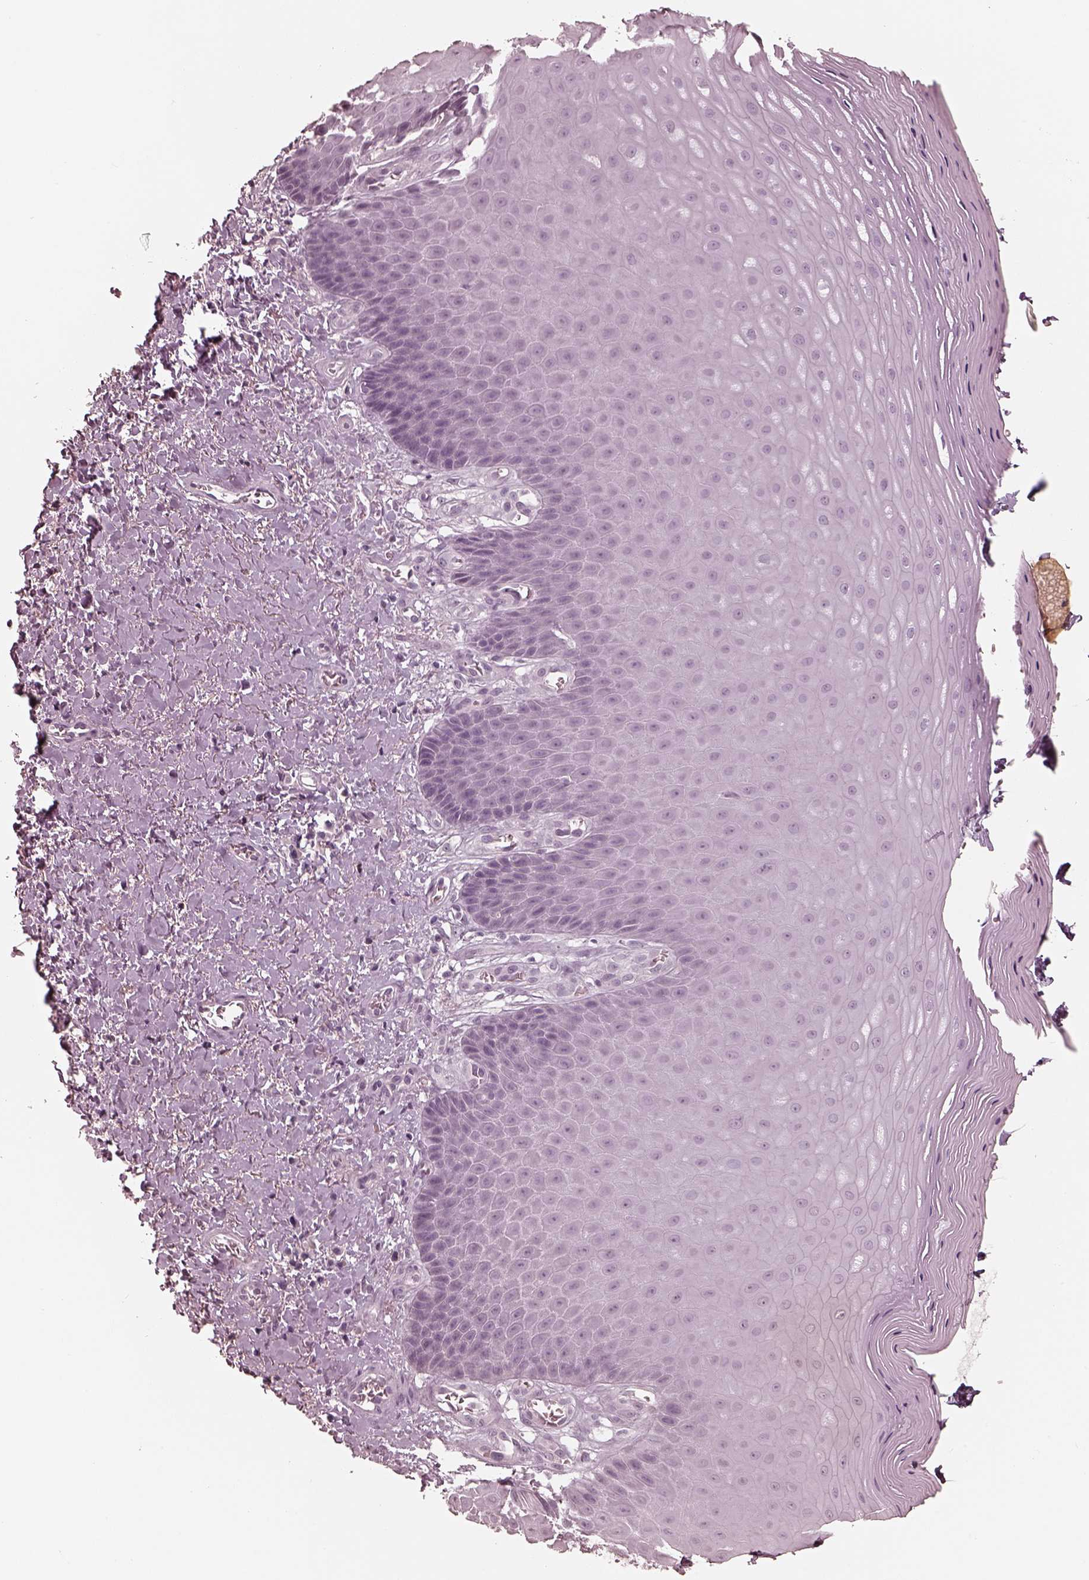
{"staining": {"intensity": "negative", "quantity": "none", "location": "none"}, "tissue": "vagina", "cell_type": "Squamous epithelial cells", "image_type": "normal", "snomed": [{"axis": "morphology", "description": "Normal tissue, NOS"}, {"axis": "topography", "description": "Vagina"}], "caption": "Vagina stained for a protein using immunohistochemistry displays no positivity squamous epithelial cells.", "gene": "ACACB", "patient": {"sex": "female", "age": 83}}